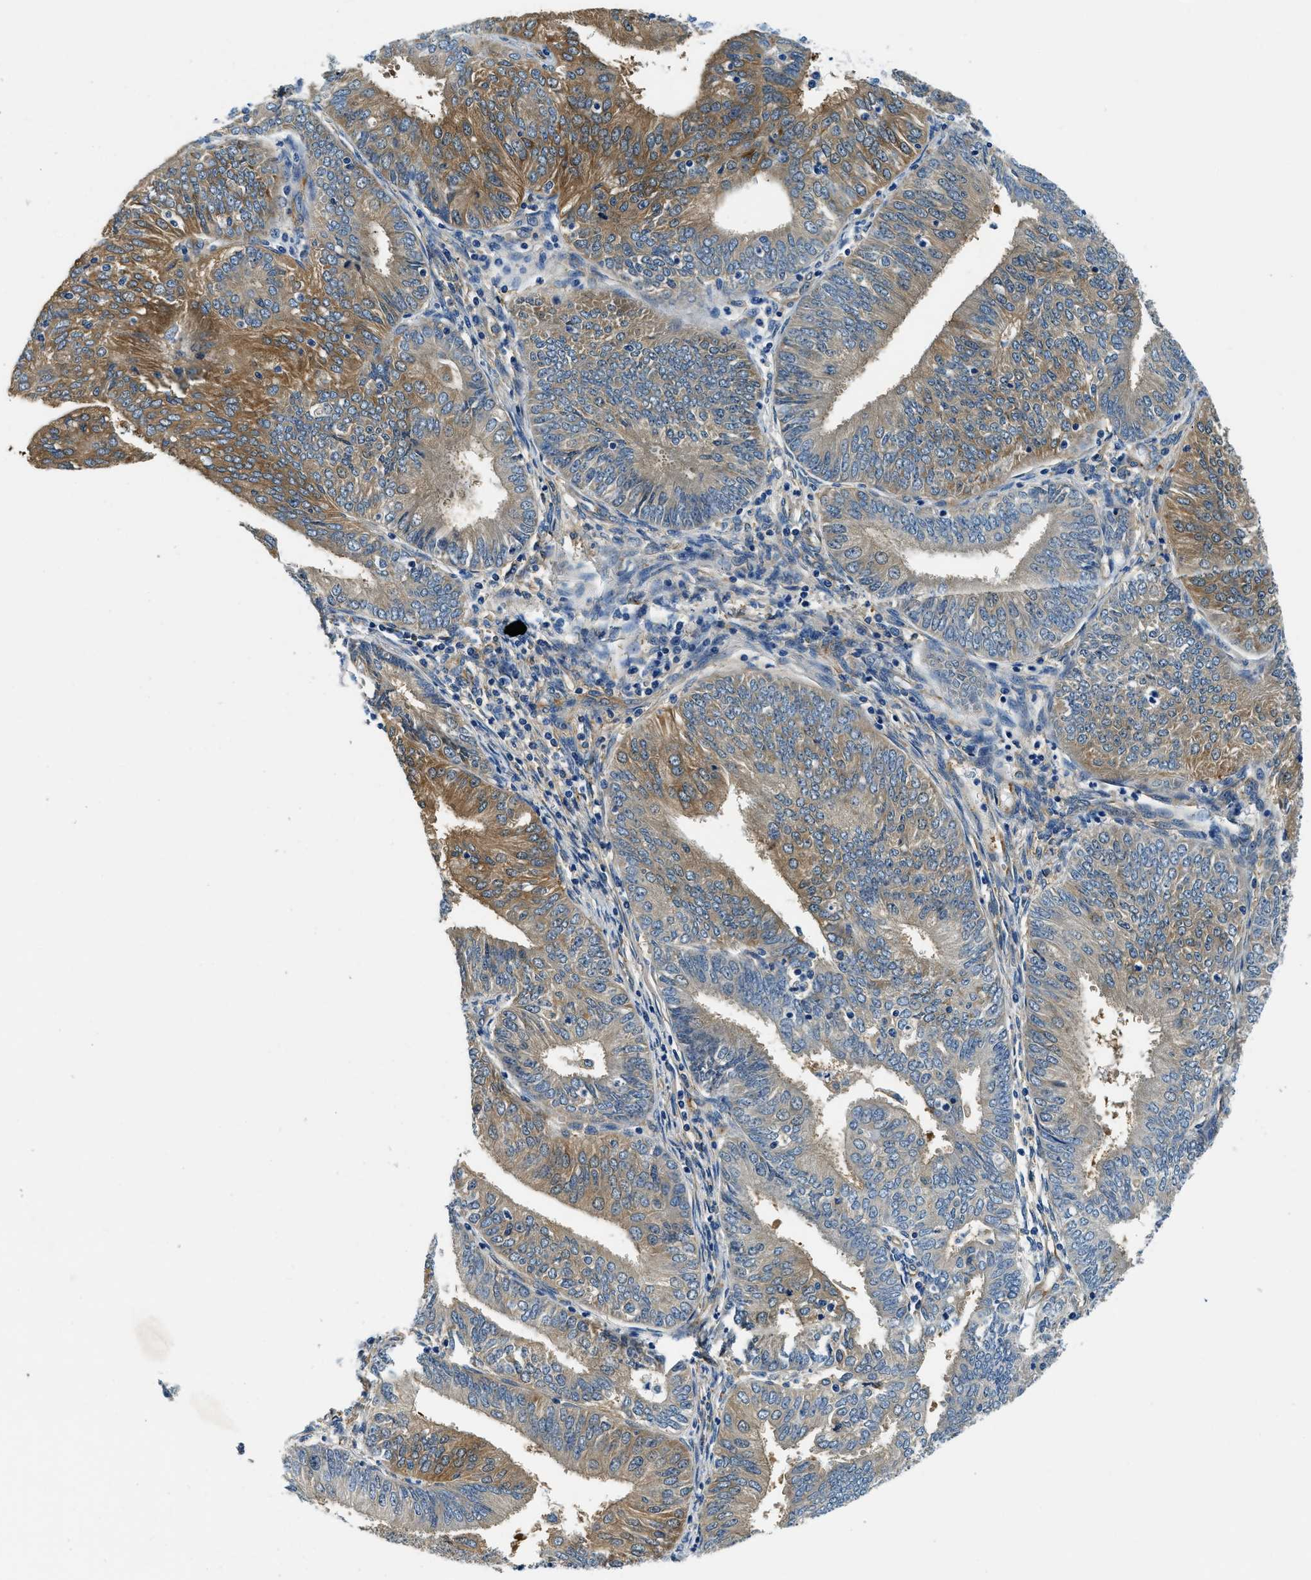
{"staining": {"intensity": "moderate", "quantity": ">75%", "location": "cytoplasmic/membranous"}, "tissue": "endometrial cancer", "cell_type": "Tumor cells", "image_type": "cancer", "snomed": [{"axis": "morphology", "description": "Adenocarcinoma, NOS"}, {"axis": "topography", "description": "Endometrium"}], "caption": "Immunohistochemical staining of human endometrial adenocarcinoma exhibits moderate cytoplasmic/membranous protein staining in about >75% of tumor cells.", "gene": "TWF1", "patient": {"sex": "female", "age": 58}}